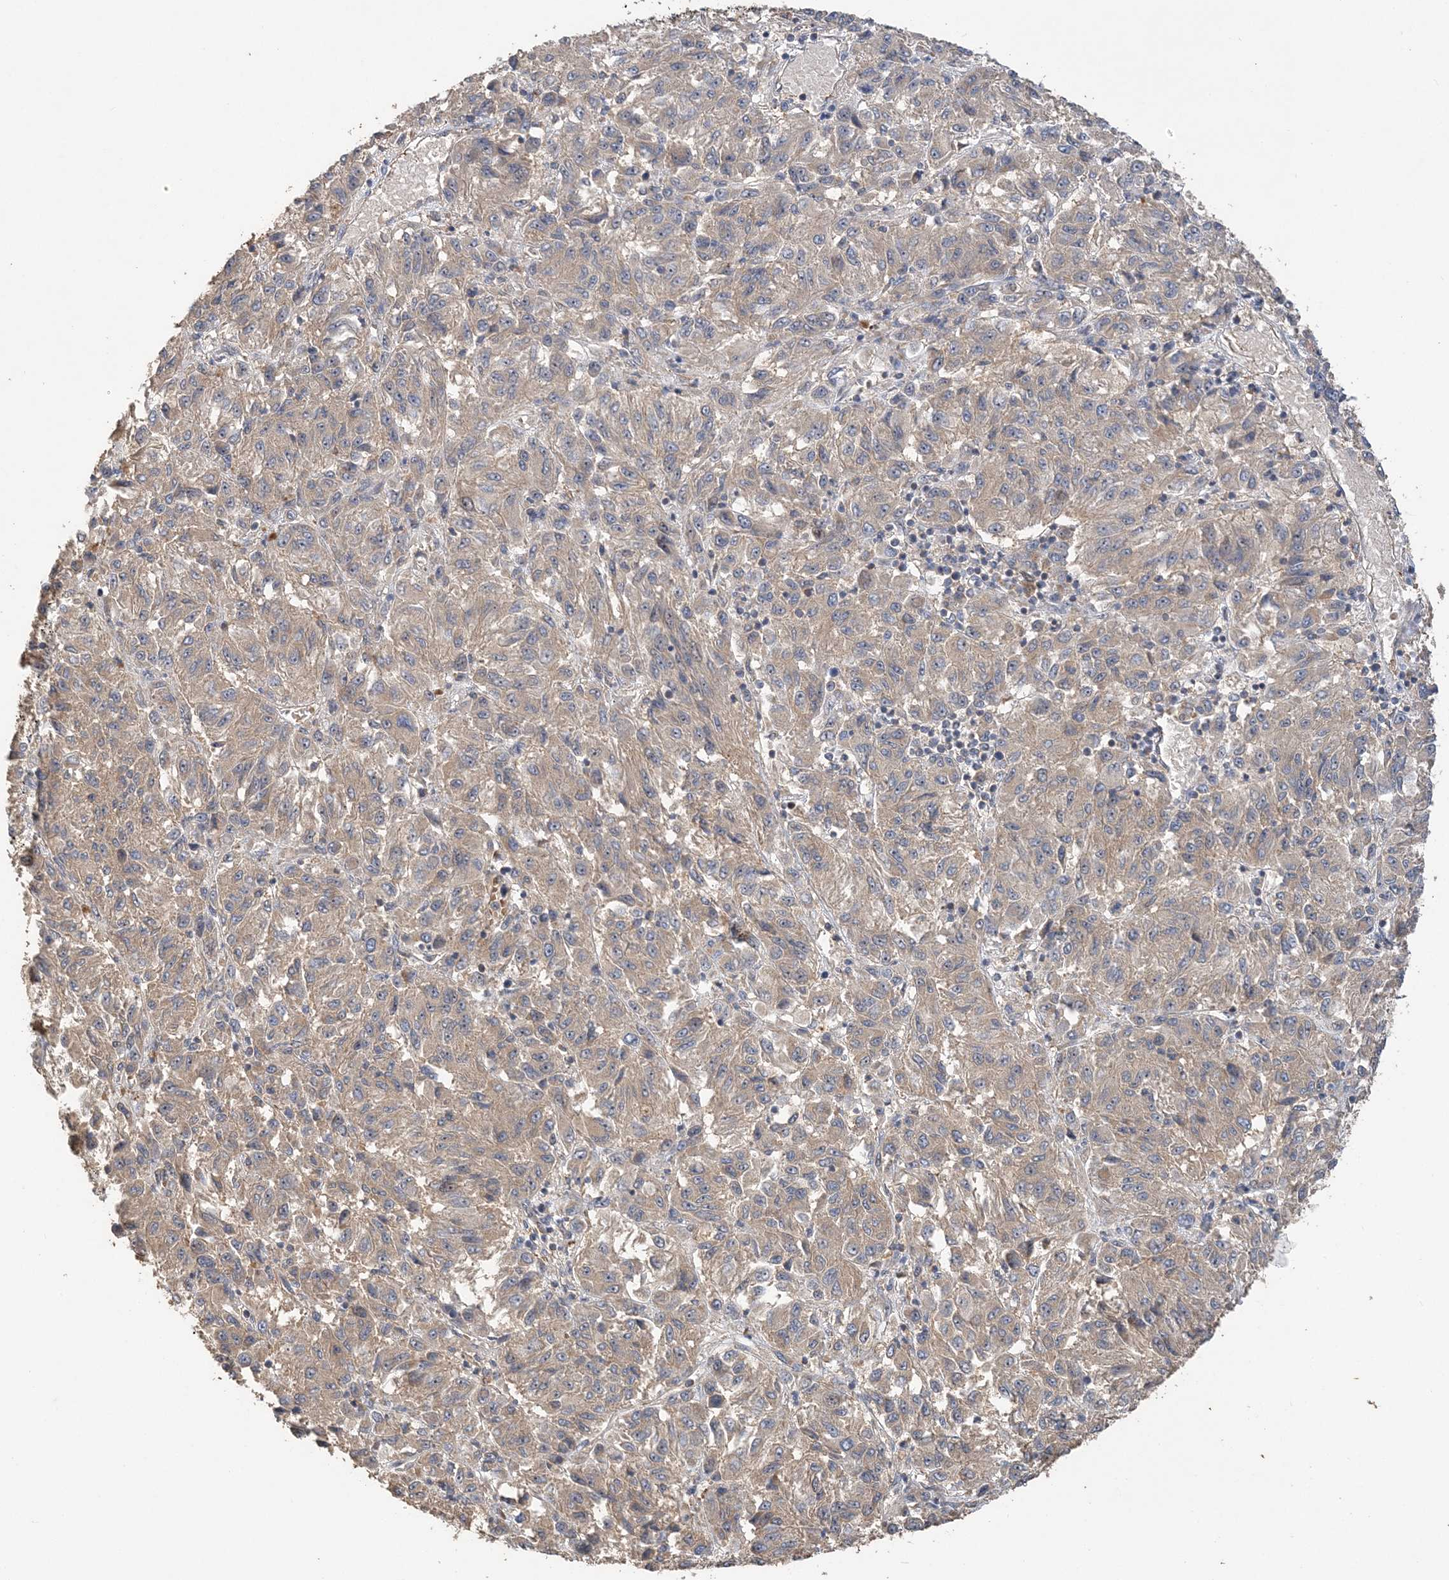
{"staining": {"intensity": "weak", "quantity": ">75%", "location": "cytoplasmic/membranous"}, "tissue": "melanoma", "cell_type": "Tumor cells", "image_type": "cancer", "snomed": [{"axis": "morphology", "description": "Malignant melanoma, Metastatic site"}, {"axis": "topography", "description": "Lung"}], "caption": "High-power microscopy captured an immunohistochemistry (IHC) micrograph of melanoma, revealing weak cytoplasmic/membranous positivity in approximately >75% of tumor cells.", "gene": "GRINA", "patient": {"sex": "male", "age": 64}}